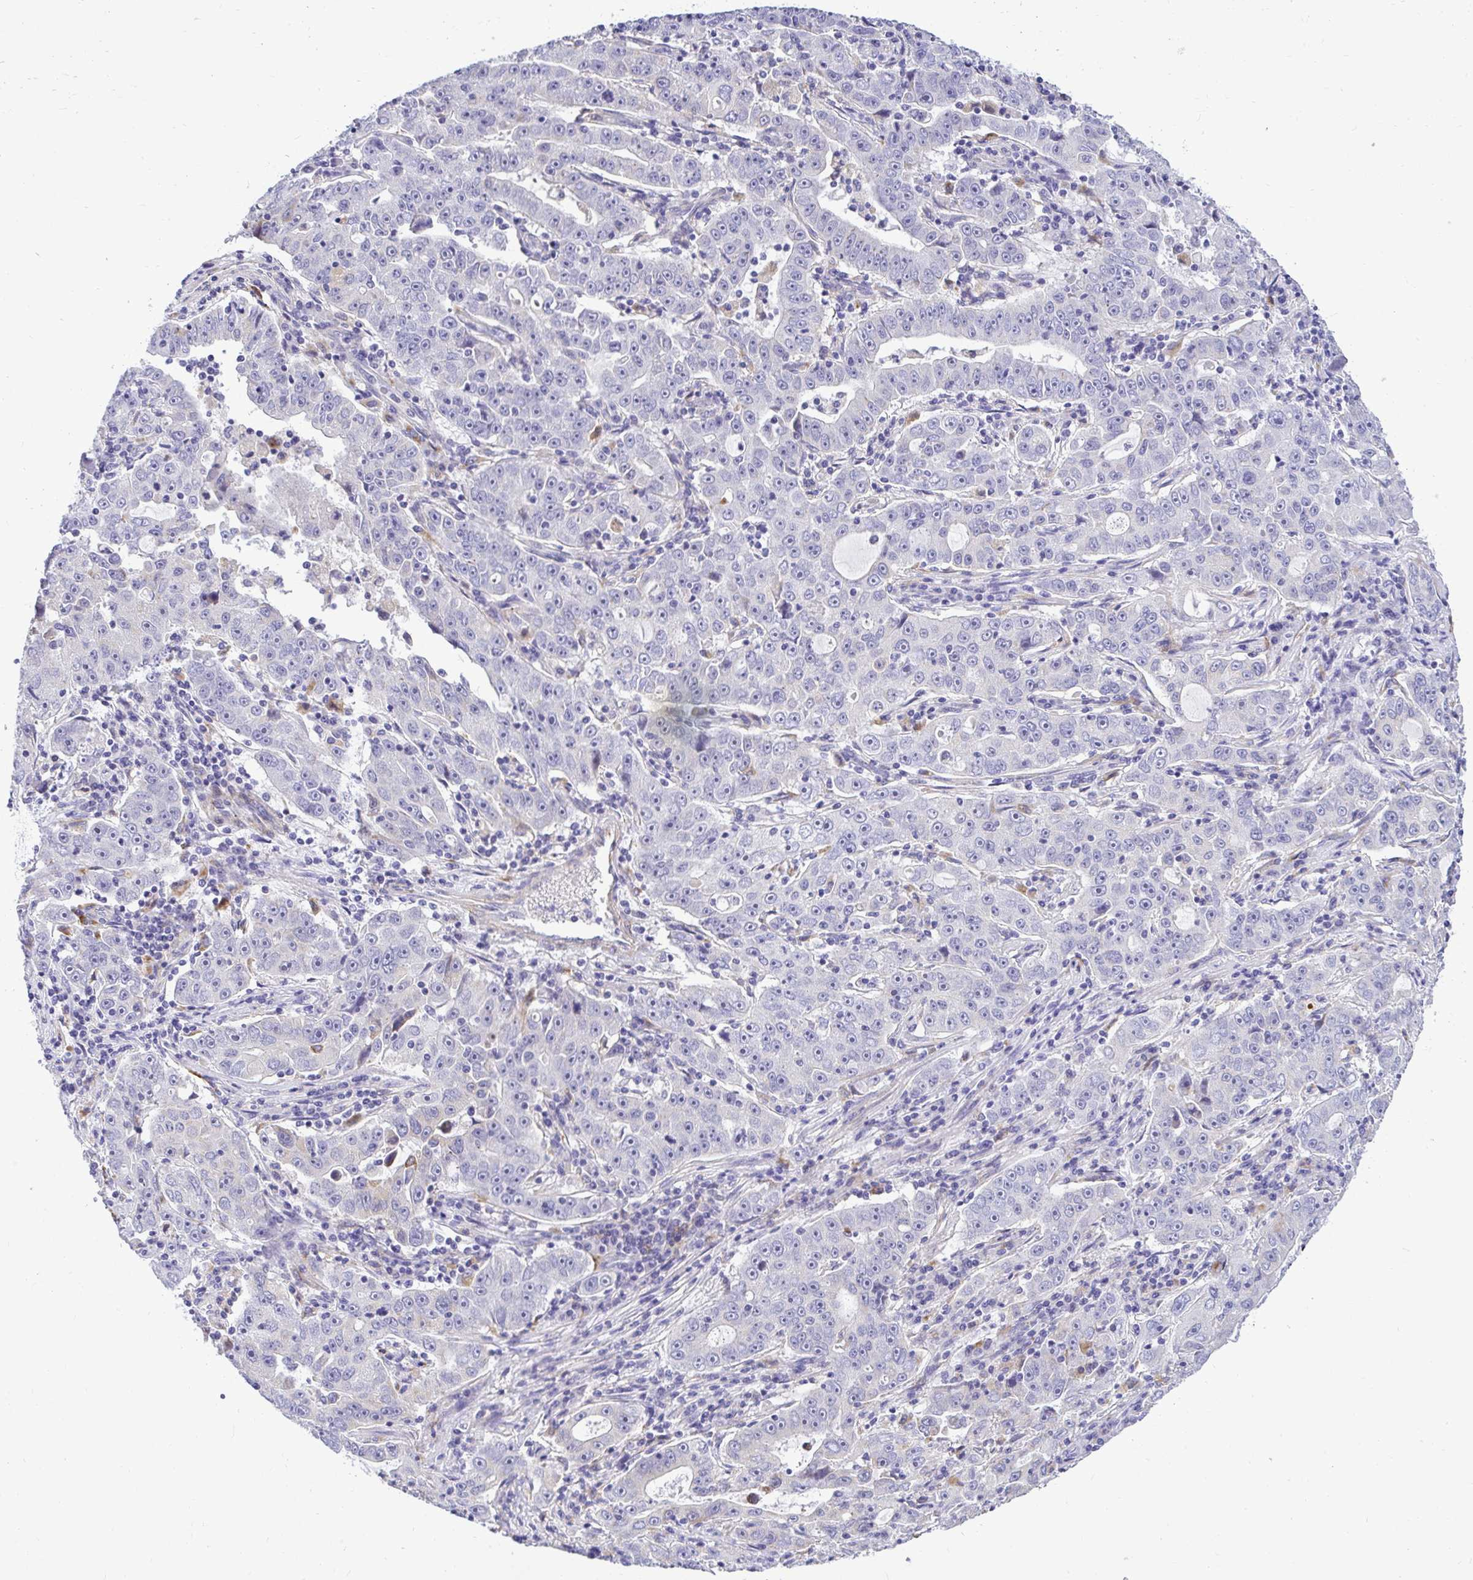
{"staining": {"intensity": "negative", "quantity": "none", "location": "none"}, "tissue": "lung cancer", "cell_type": "Tumor cells", "image_type": "cancer", "snomed": [{"axis": "morphology", "description": "Normal morphology"}, {"axis": "morphology", "description": "Adenocarcinoma, NOS"}, {"axis": "topography", "description": "Lymph node"}, {"axis": "topography", "description": "Lung"}], "caption": "This is a image of IHC staining of lung cancer (adenocarcinoma), which shows no positivity in tumor cells.", "gene": "PKN3", "patient": {"sex": "female", "age": 57}}